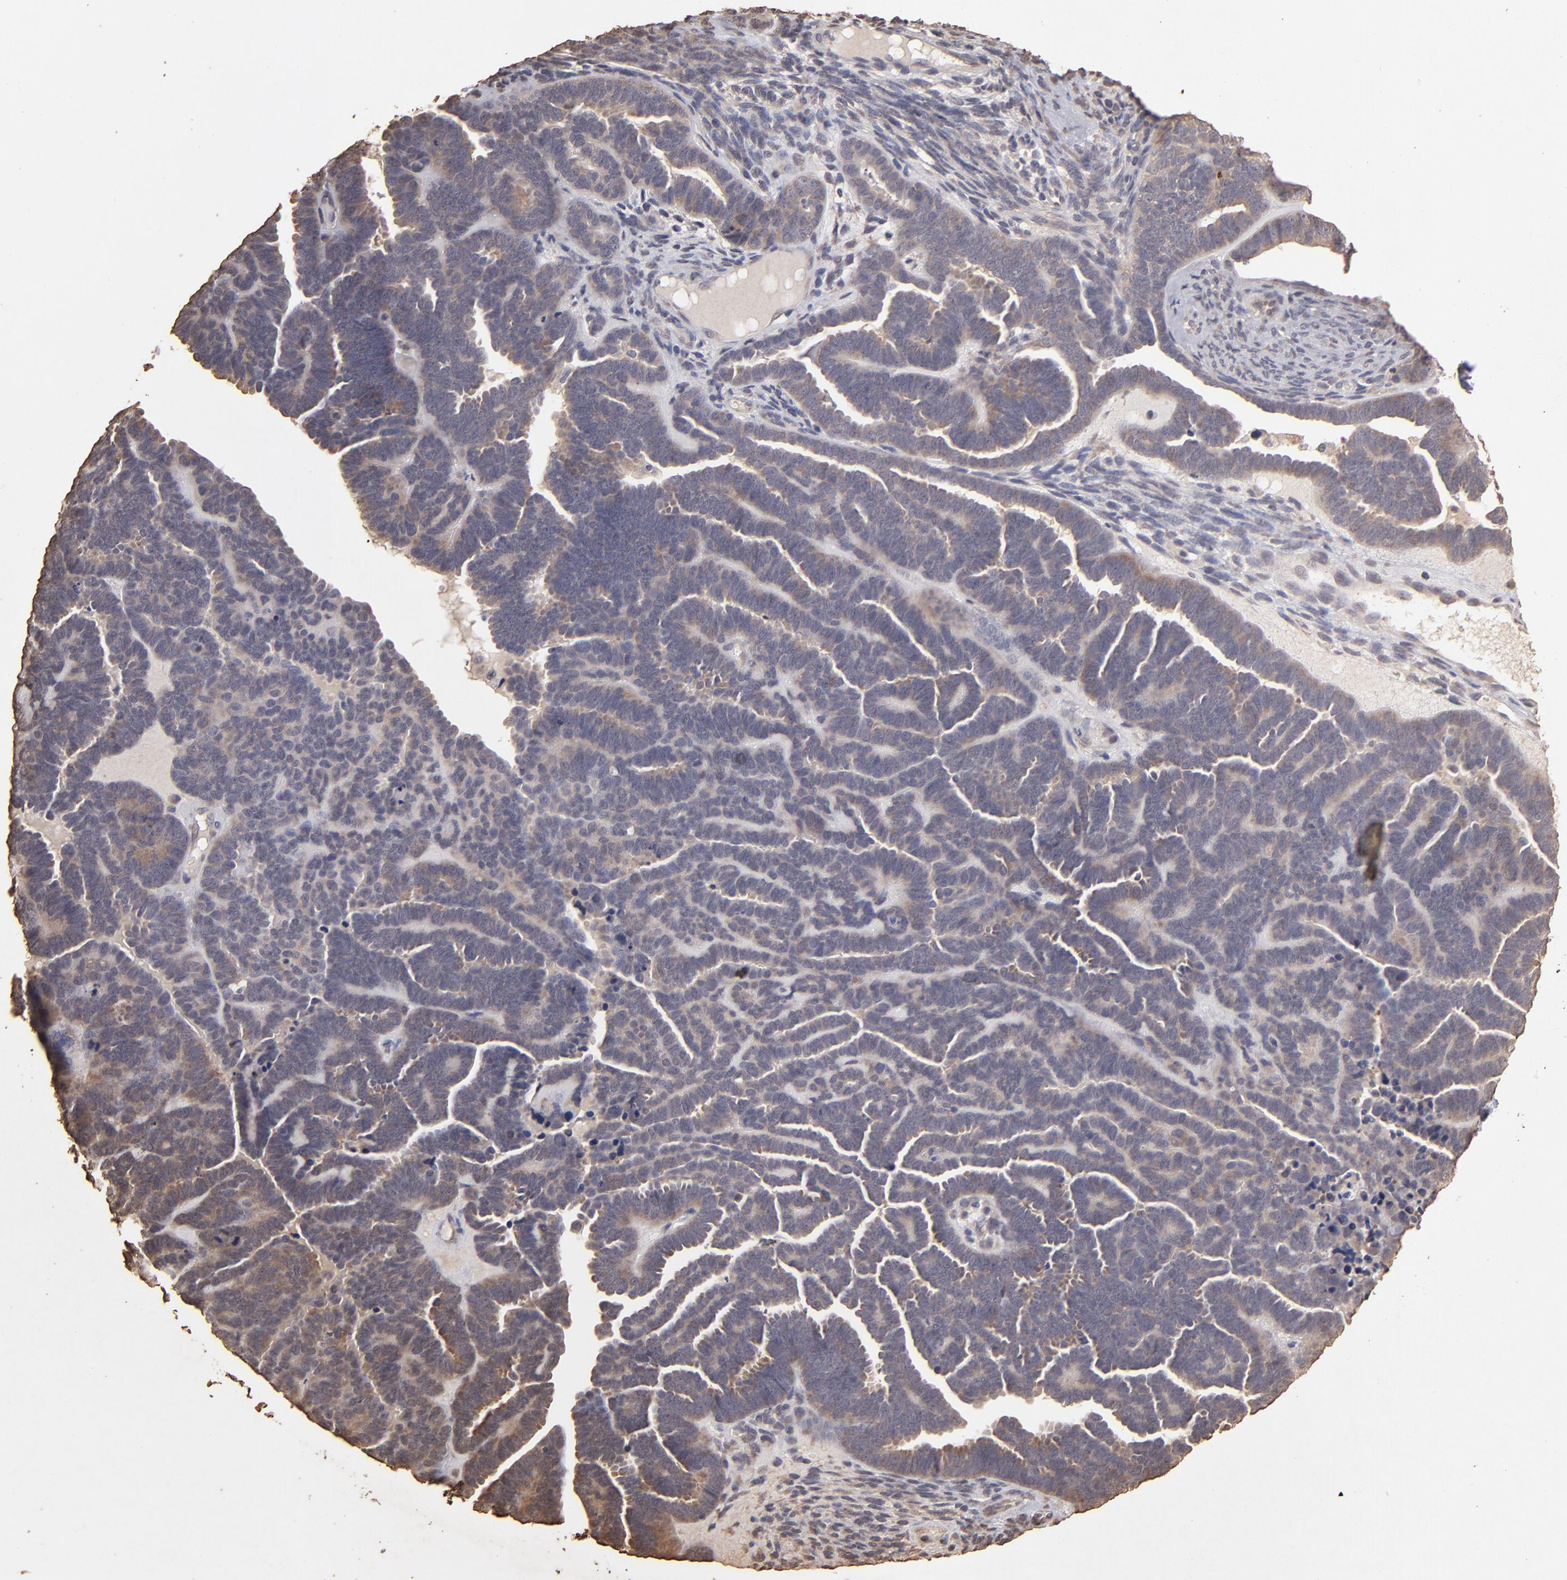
{"staining": {"intensity": "moderate", "quantity": "25%-75%", "location": "cytoplasmic/membranous"}, "tissue": "endometrial cancer", "cell_type": "Tumor cells", "image_type": "cancer", "snomed": [{"axis": "morphology", "description": "Neoplasm, malignant, NOS"}, {"axis": "topography", "description": "Endometrium"}], "caption": "Immunohistochemical staining of human neoplasm (malignant) (endometrial) displays medium levels of moderate cytoplasmic/membranous protein positivity in approximately 25%-75% of tumor cells. Nuclei are stained in blue.", "gene": "OPHN1", "patient": {"sex": "female", "age": 74}}